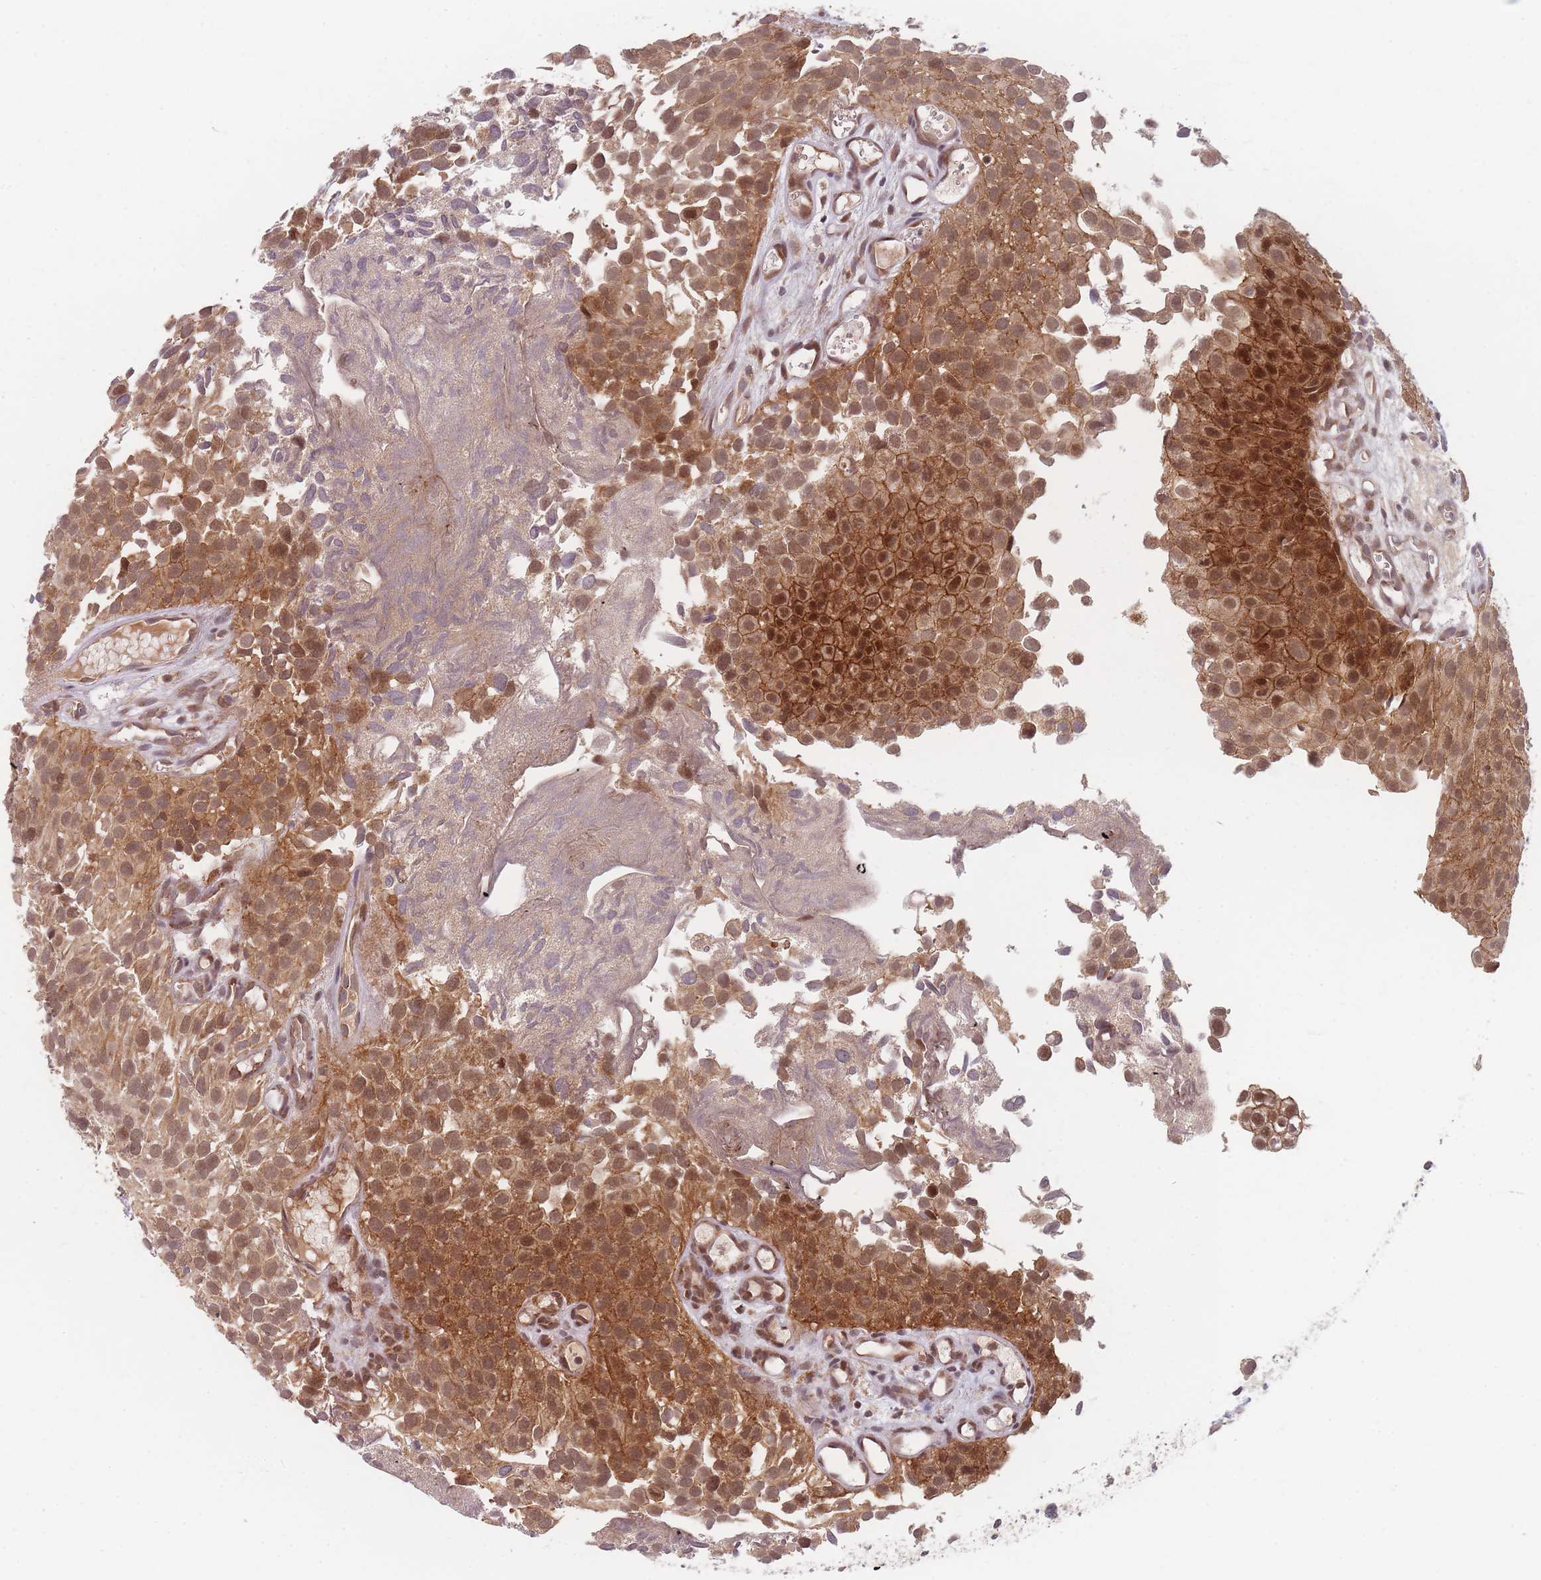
{"staining": {"intensity": "strong", "quantity": ">75%", "location": "cytoplasmic/membranous,nuclear"}, "tissue": "urothelial cancer", "cell_type": "Tumor cells", "image_type": "cancer", "snomed": [{"axis": "morphology", "description": "Urothelial carcinoma, Low grade"}, {"axis": "topography", "description": "Urinary bladder"}], "caption": "Approximately >75% of tumor cells in human urothelial cancer demonstrate strong cytoplasmic/membranous and nuclear protein staining as visualized by brown immunohistochemical staining.", "gene": "RADX", "patient": {"sex": "male", "age": 88}}